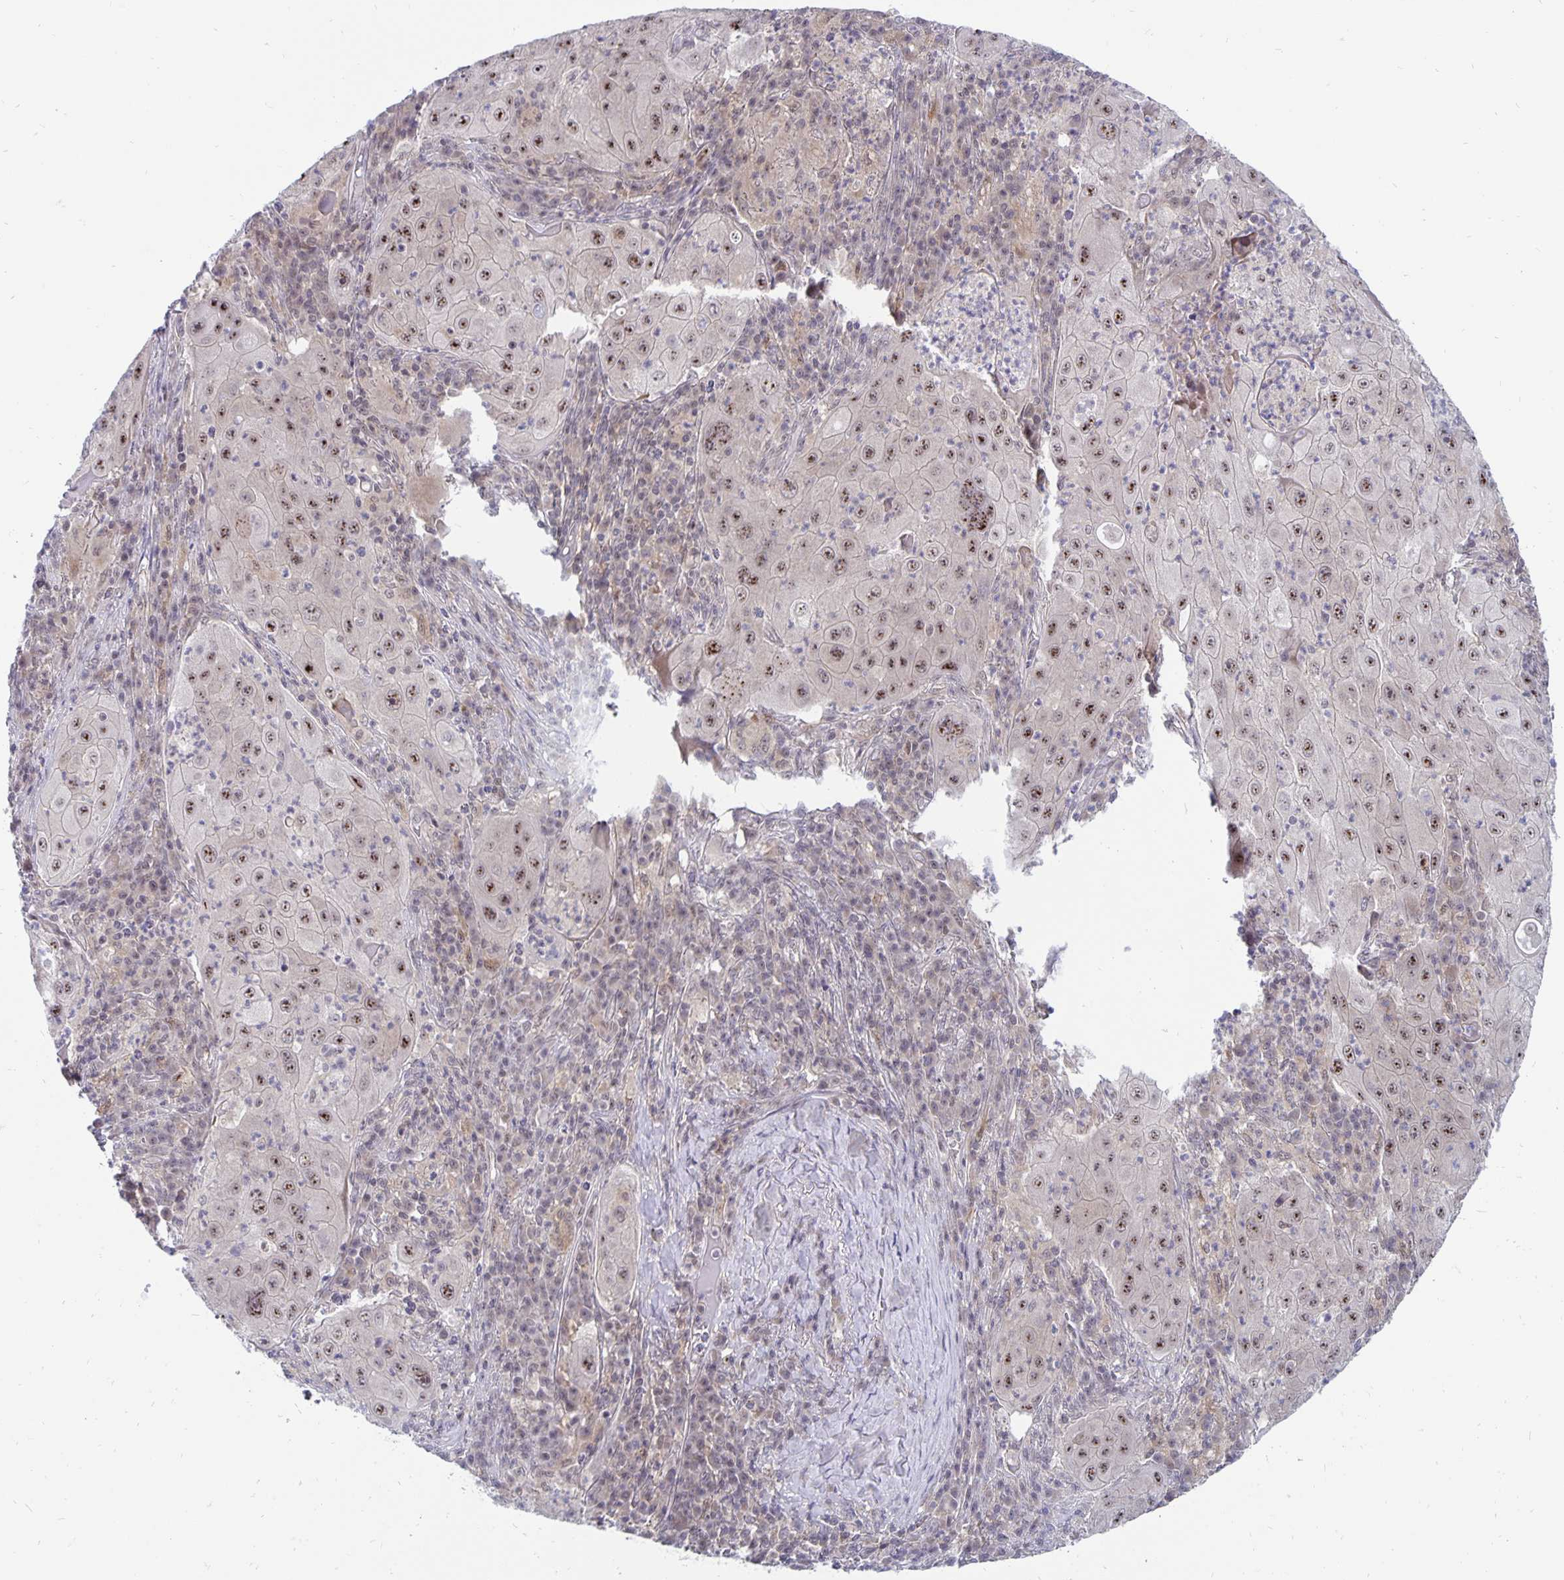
{"staining": {"intensity": "moderate", "quantity": ">75%", "location": "nuclear"}, "tissue": "lung cancer", "cell_type": "Tumor cells", "image_type": "cancer", "snomed": [{"axis": "morphology", "description": "Squamous cell carcinoma, NOS"}, {"axis": "topography", "description": "Lung"}], "caption": "Human lung cancer (squamous cell carcinoma) stained with a protein marker displays moderate staining in tumor cells.", "gene": "EXOC6B", "patient": {"sex": "female", "age": 59}}